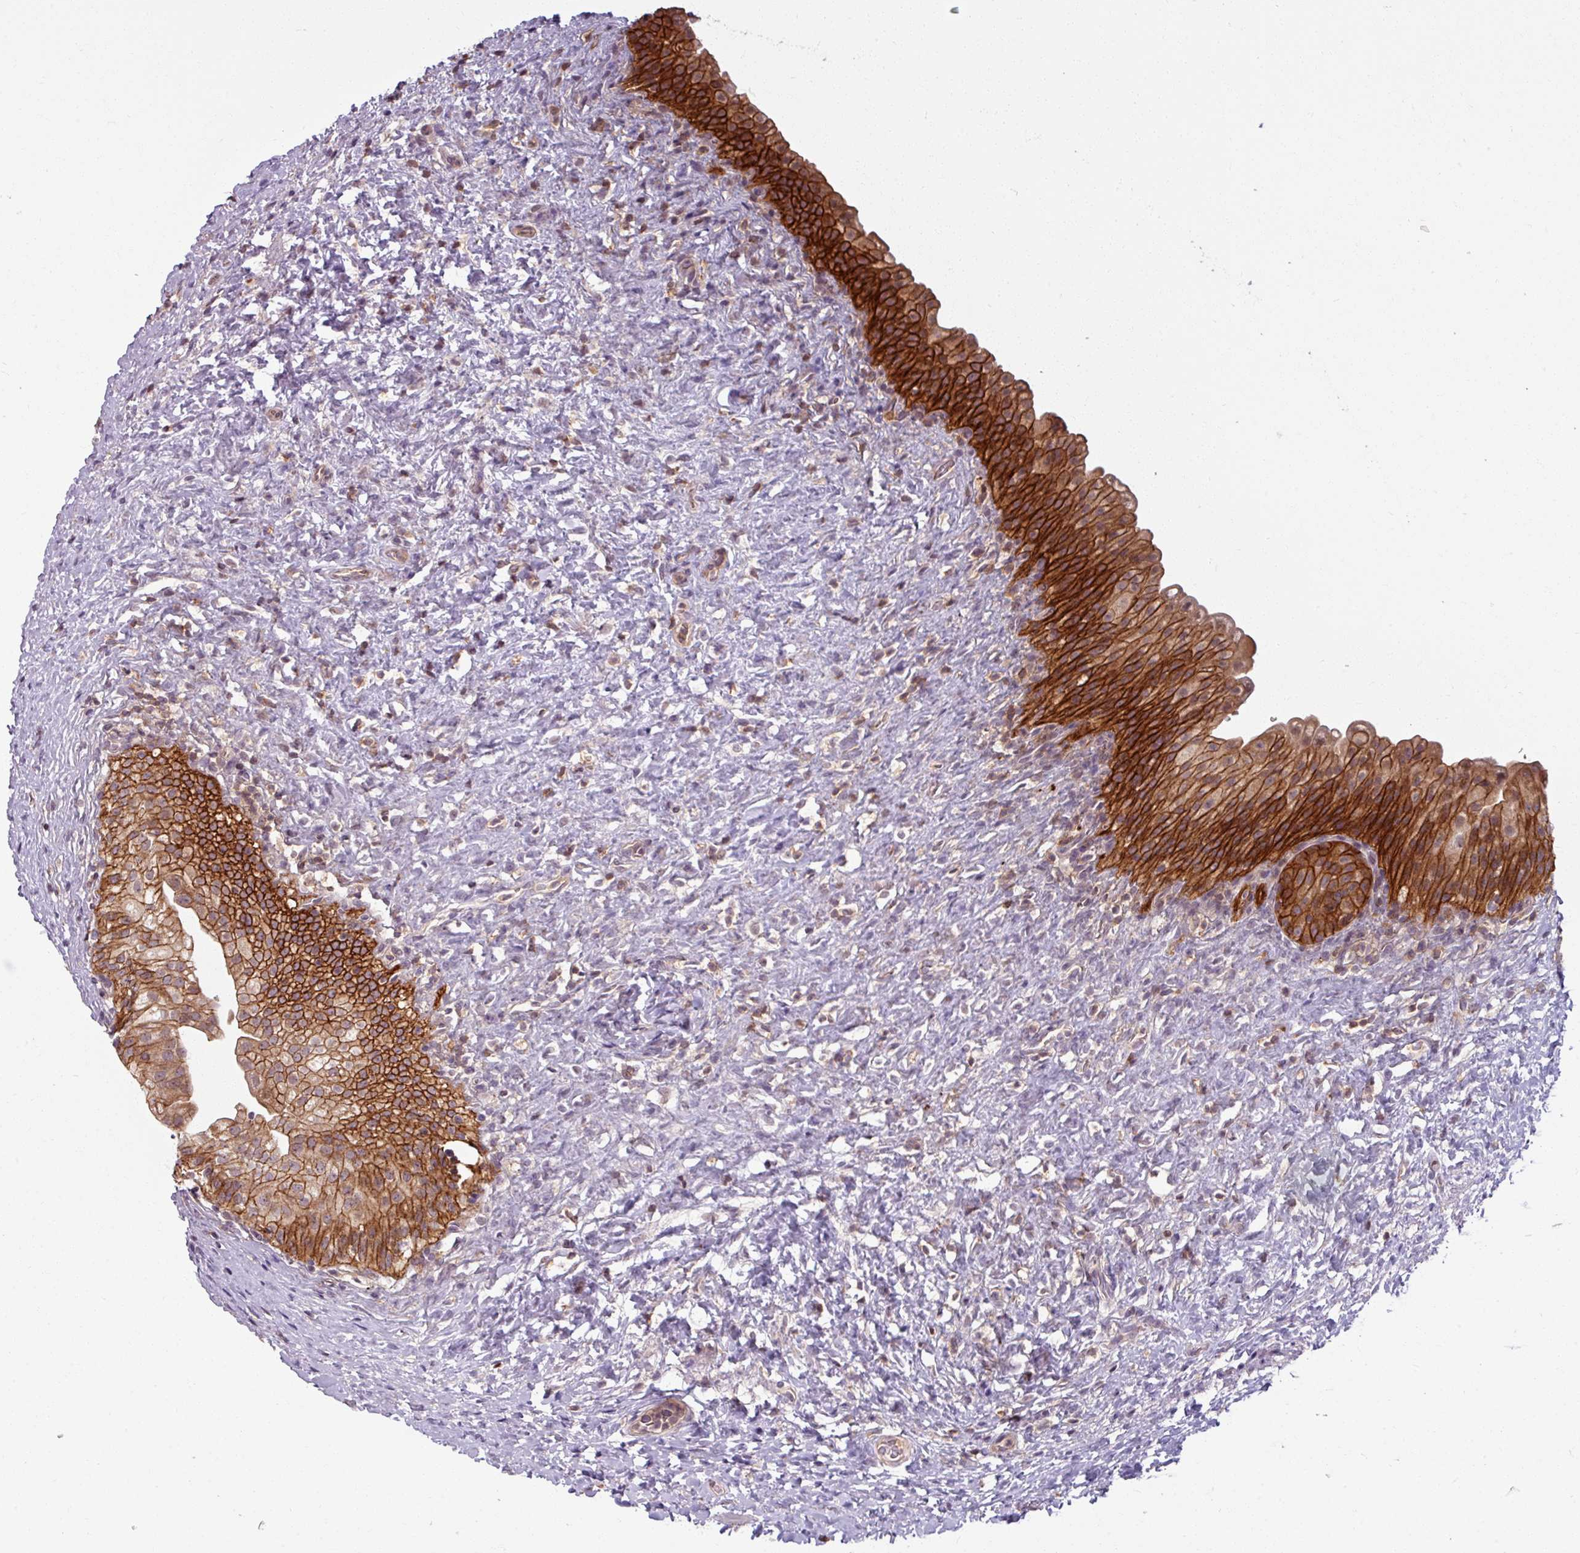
{"staining": {"intensity": "strong", "quantity": ">75%", "location": "cytoplasmic/membranous"}, "tissue": "urinary bladder", "cell_type": "Urothelial cells", "image_type": "normal", "snomed": [{"axis": "morphology", "description": "Normal tissue, NOS"}, {"axis": "topography", "description": "Urinary bladder"}], "caption": "Urothelial cells display strong cytoplasmic/membranous expression in about >75% of cells in normal urinary bladder. The staining was performed using DAB (3,3'-diaminobenzidine) to visualize the protein expression in brown, while the nuclei were stained in blue with hematoxylin (Magnification: 20x).", "gene": "TUSC3", "patient": {"sex": "female", "age": 27}}